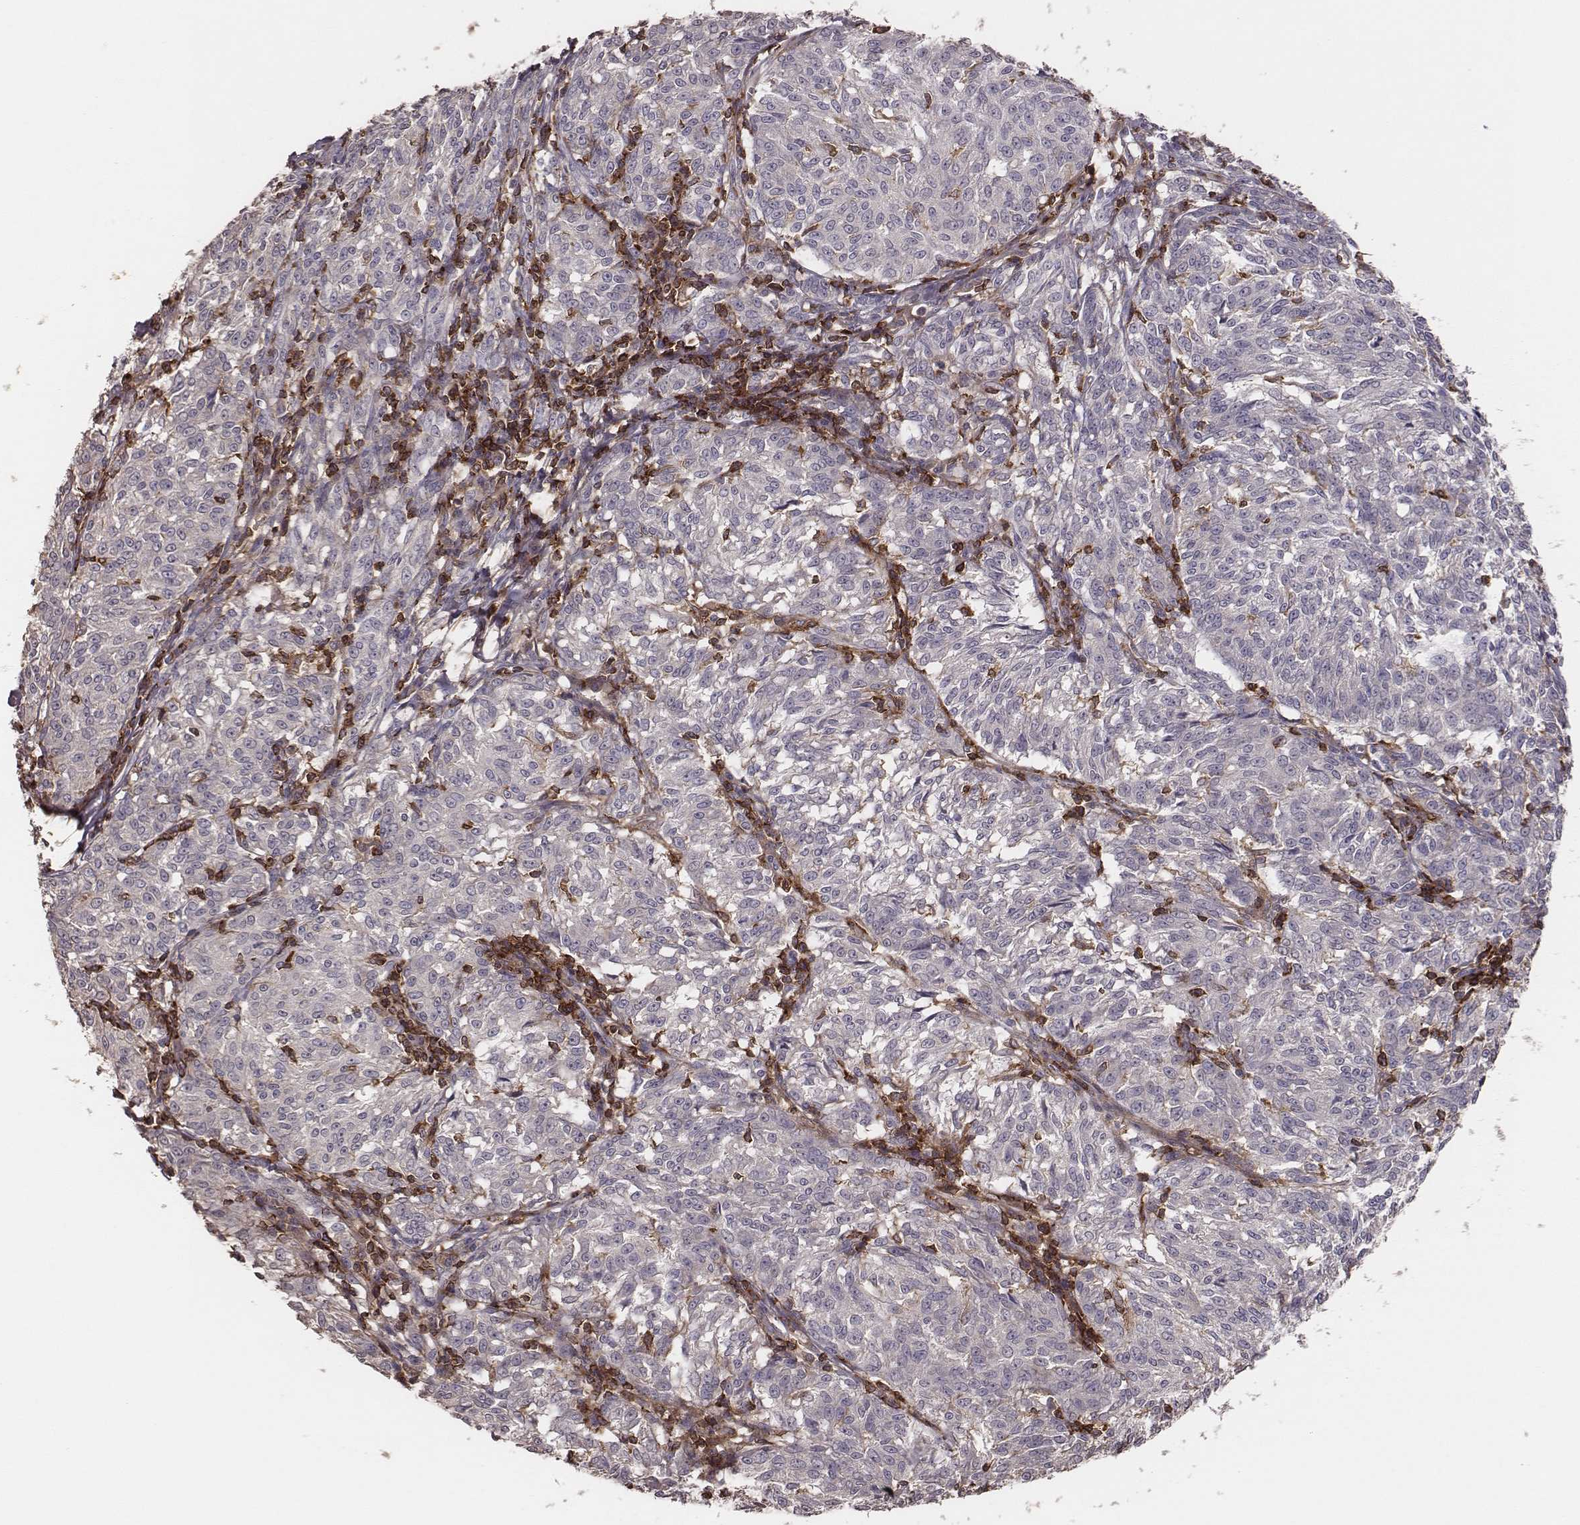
{"staining": {"intensity": "negative", "quantity": "none", "location": "none"}, "tissue": "melanoma", "cell_type": "Tumor cells", "image_type": "cancer", "snomed": [{"axis": "morphology", "description": "Malignant melanoma, NOS"}, {"axis": "topography", "description": "Skin"}], "caption": "A high-resolution photomicrograph shows IHC staining of malignant melanoma, which displays no significant expression in tumor cells. (IHC, brightfield microscopy, high magnification).", "gene": "PILRA", "patient": {"sex": "female", "age": 72}}